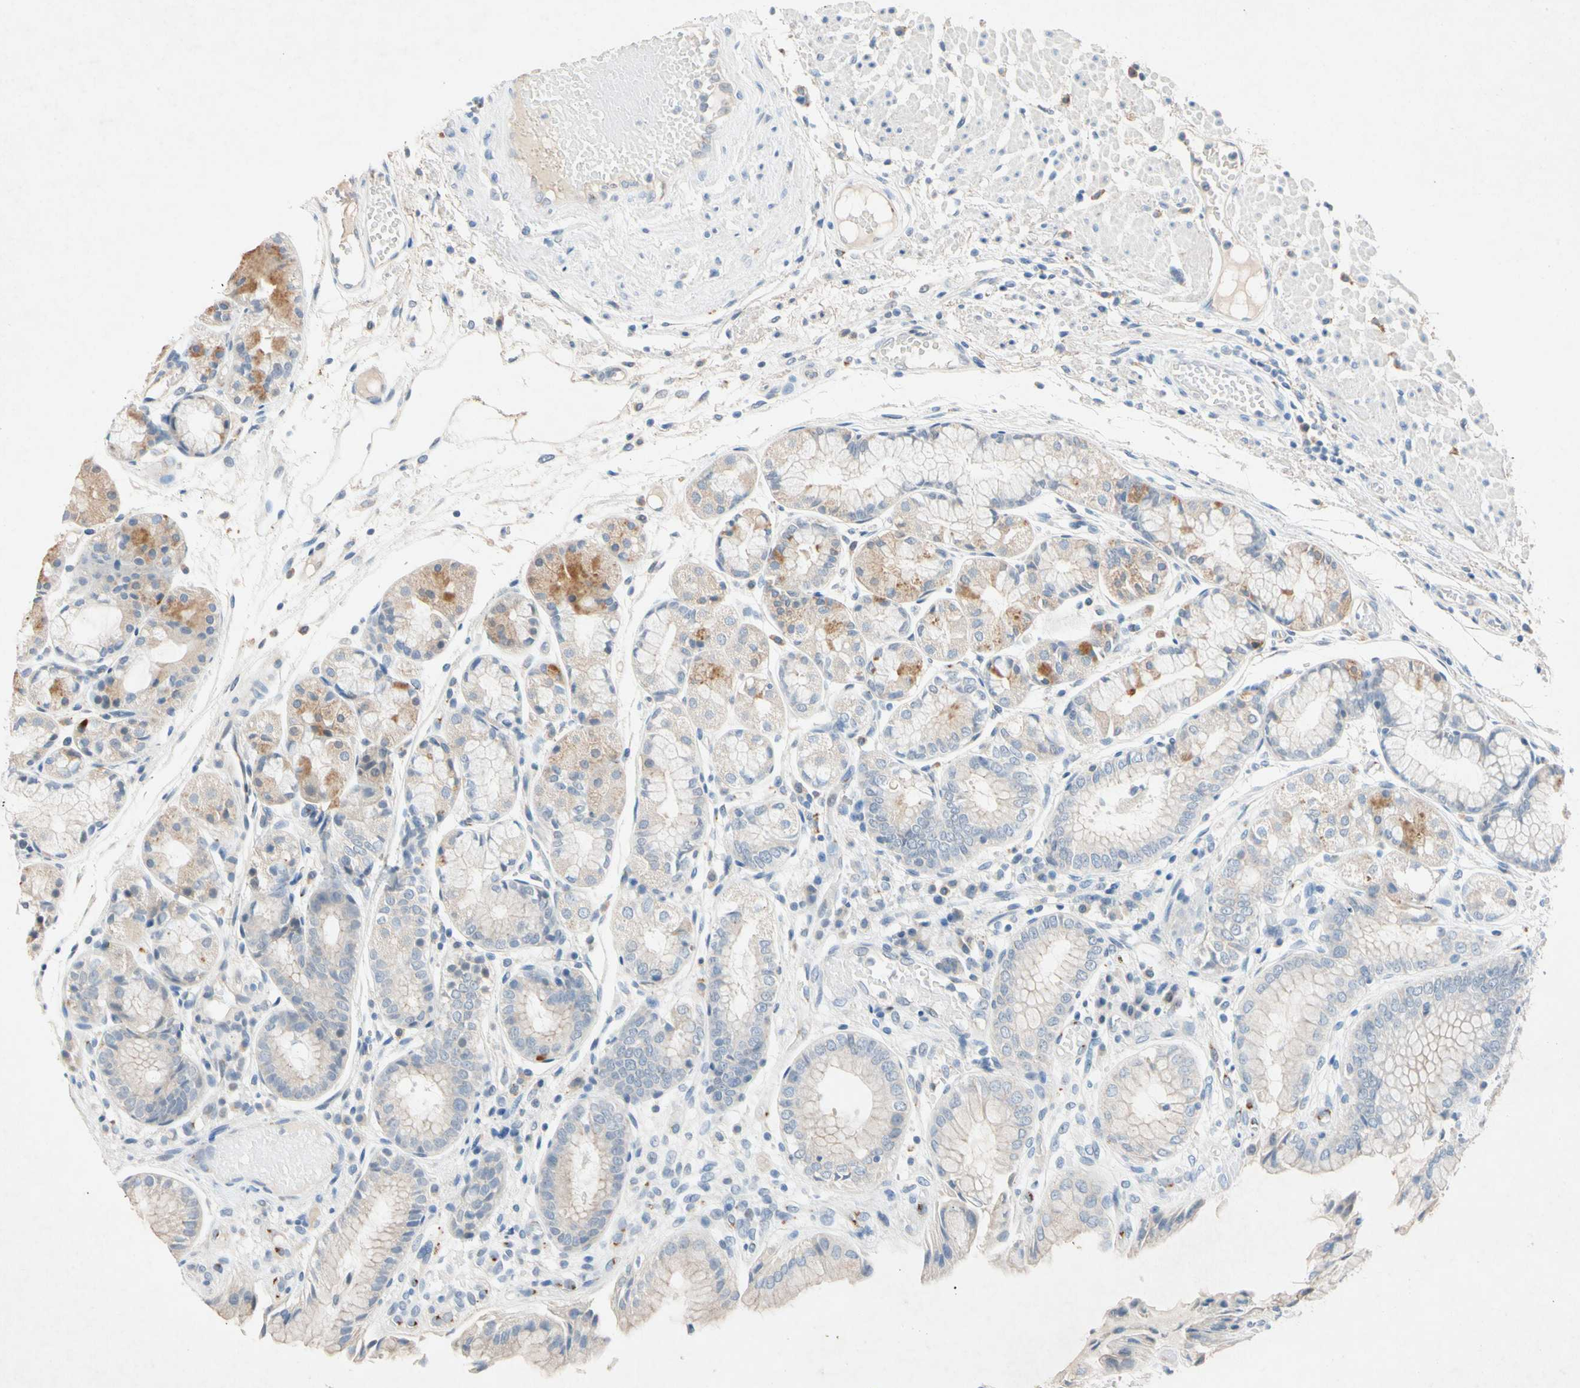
{"staining": {"intensity": "moderate", "quantity": "<25%", "location": "cytoplasmic/membranous"}, "tissue": "stomach", "cell_type": "Glandular cells", "image_type": "normal", "snomed": [{"axis": "morphology", "description": "Normal tissue, NOS"}, {"axis": "topography", "description": "Stomach, upper"}], "caption": "Glandular cells show low levels of moderate cytoplasmic/membranous expression in about <25% of cells in unremarkable stomach.", "gene": "GASK1B", "patient": {"sex": "male", "age": 72}}